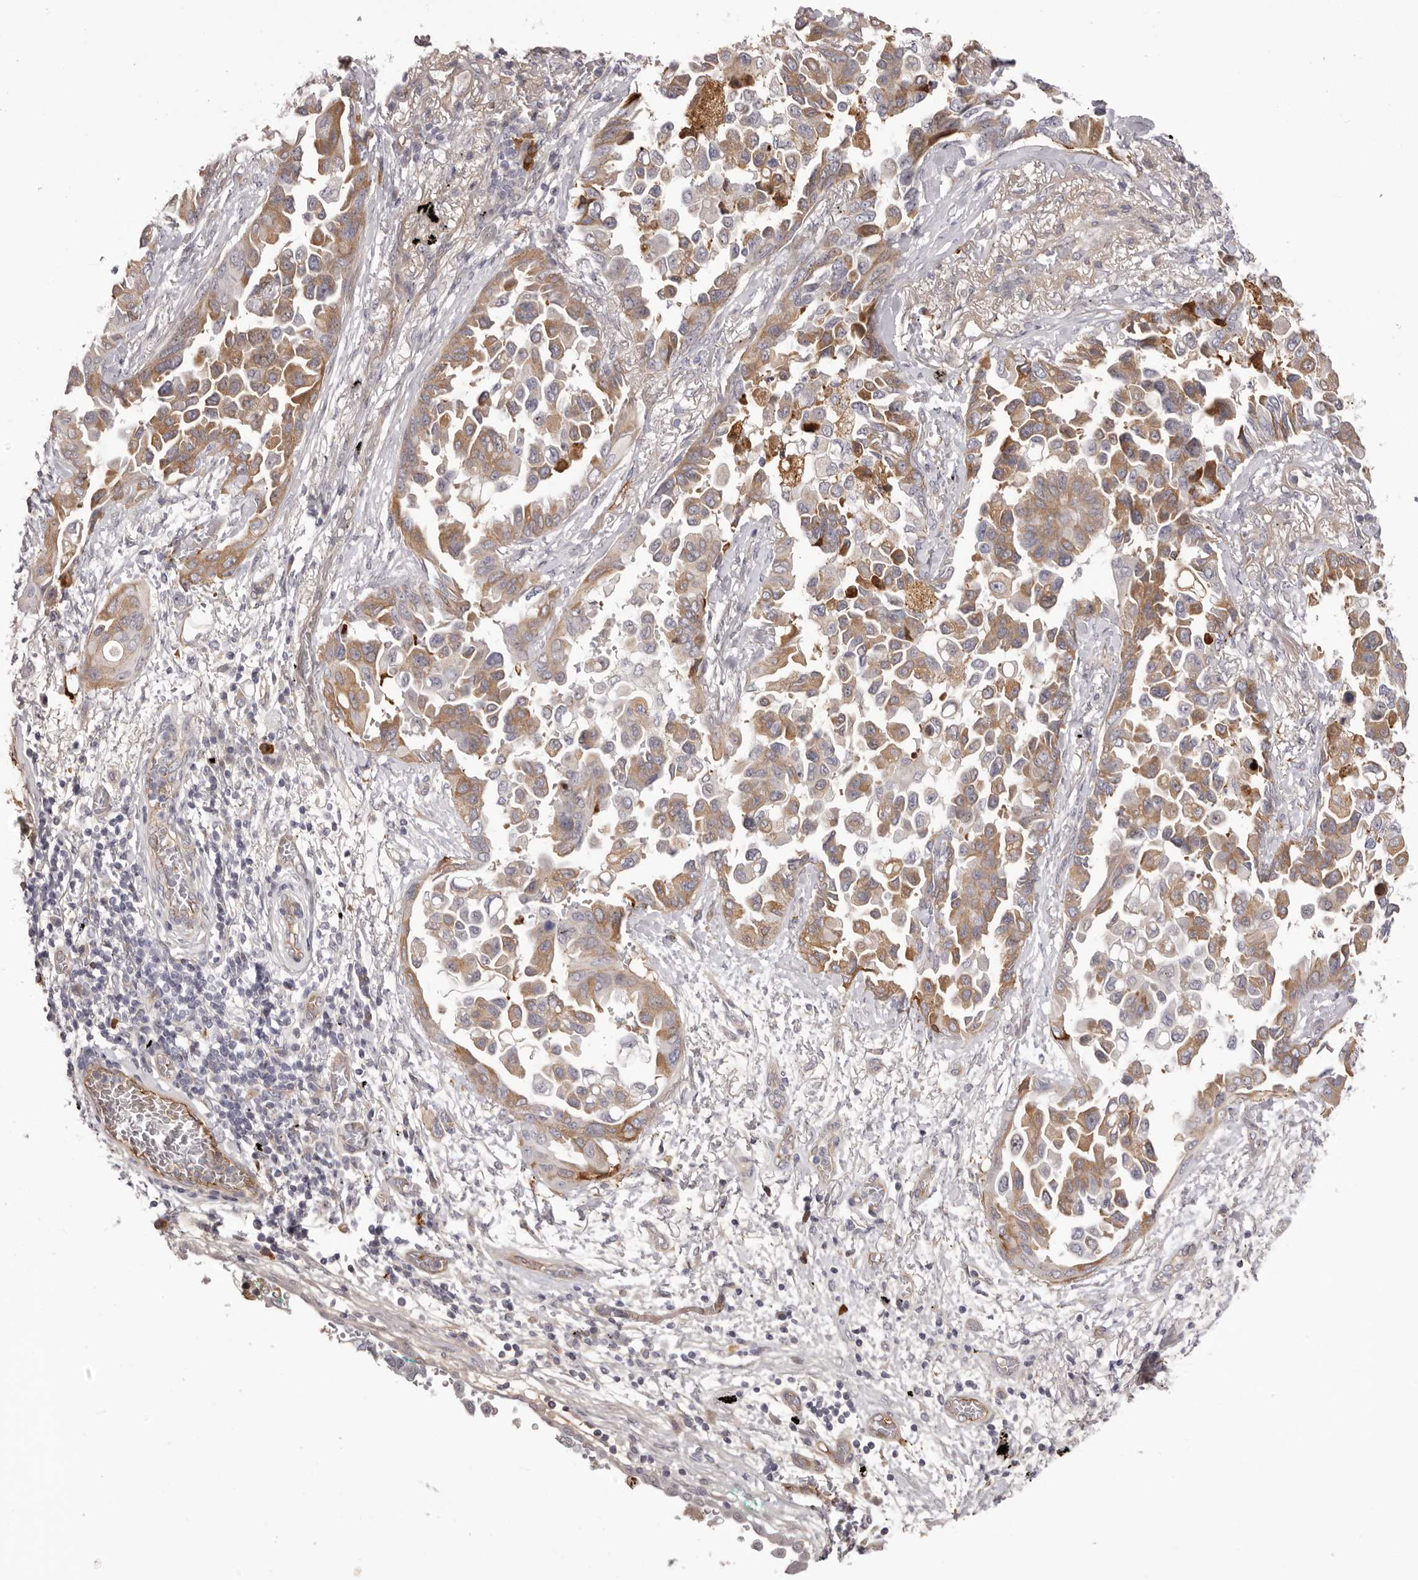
{"staining": {"intensity": "moderate", "quantity": "25%-75%", "location": "cytoplasmic/membranous"}, "tissue": "lung cancer", "cell_type": "Tumor cells", "image_type": "cancer", "snomed": [{"axis": "morphology", "description": "Adenocarcinoma, NOS"}, {"axis": "topography", "description": "Lung"}], "caption": "The image demonstrates staining of lung adenocarcinoma, revealing moderate cytoplasmic/membranous protein expression (brown color) within tumor cells.", "gene": "OTUD3", "patient": {"sex": "female", "age": 67}}